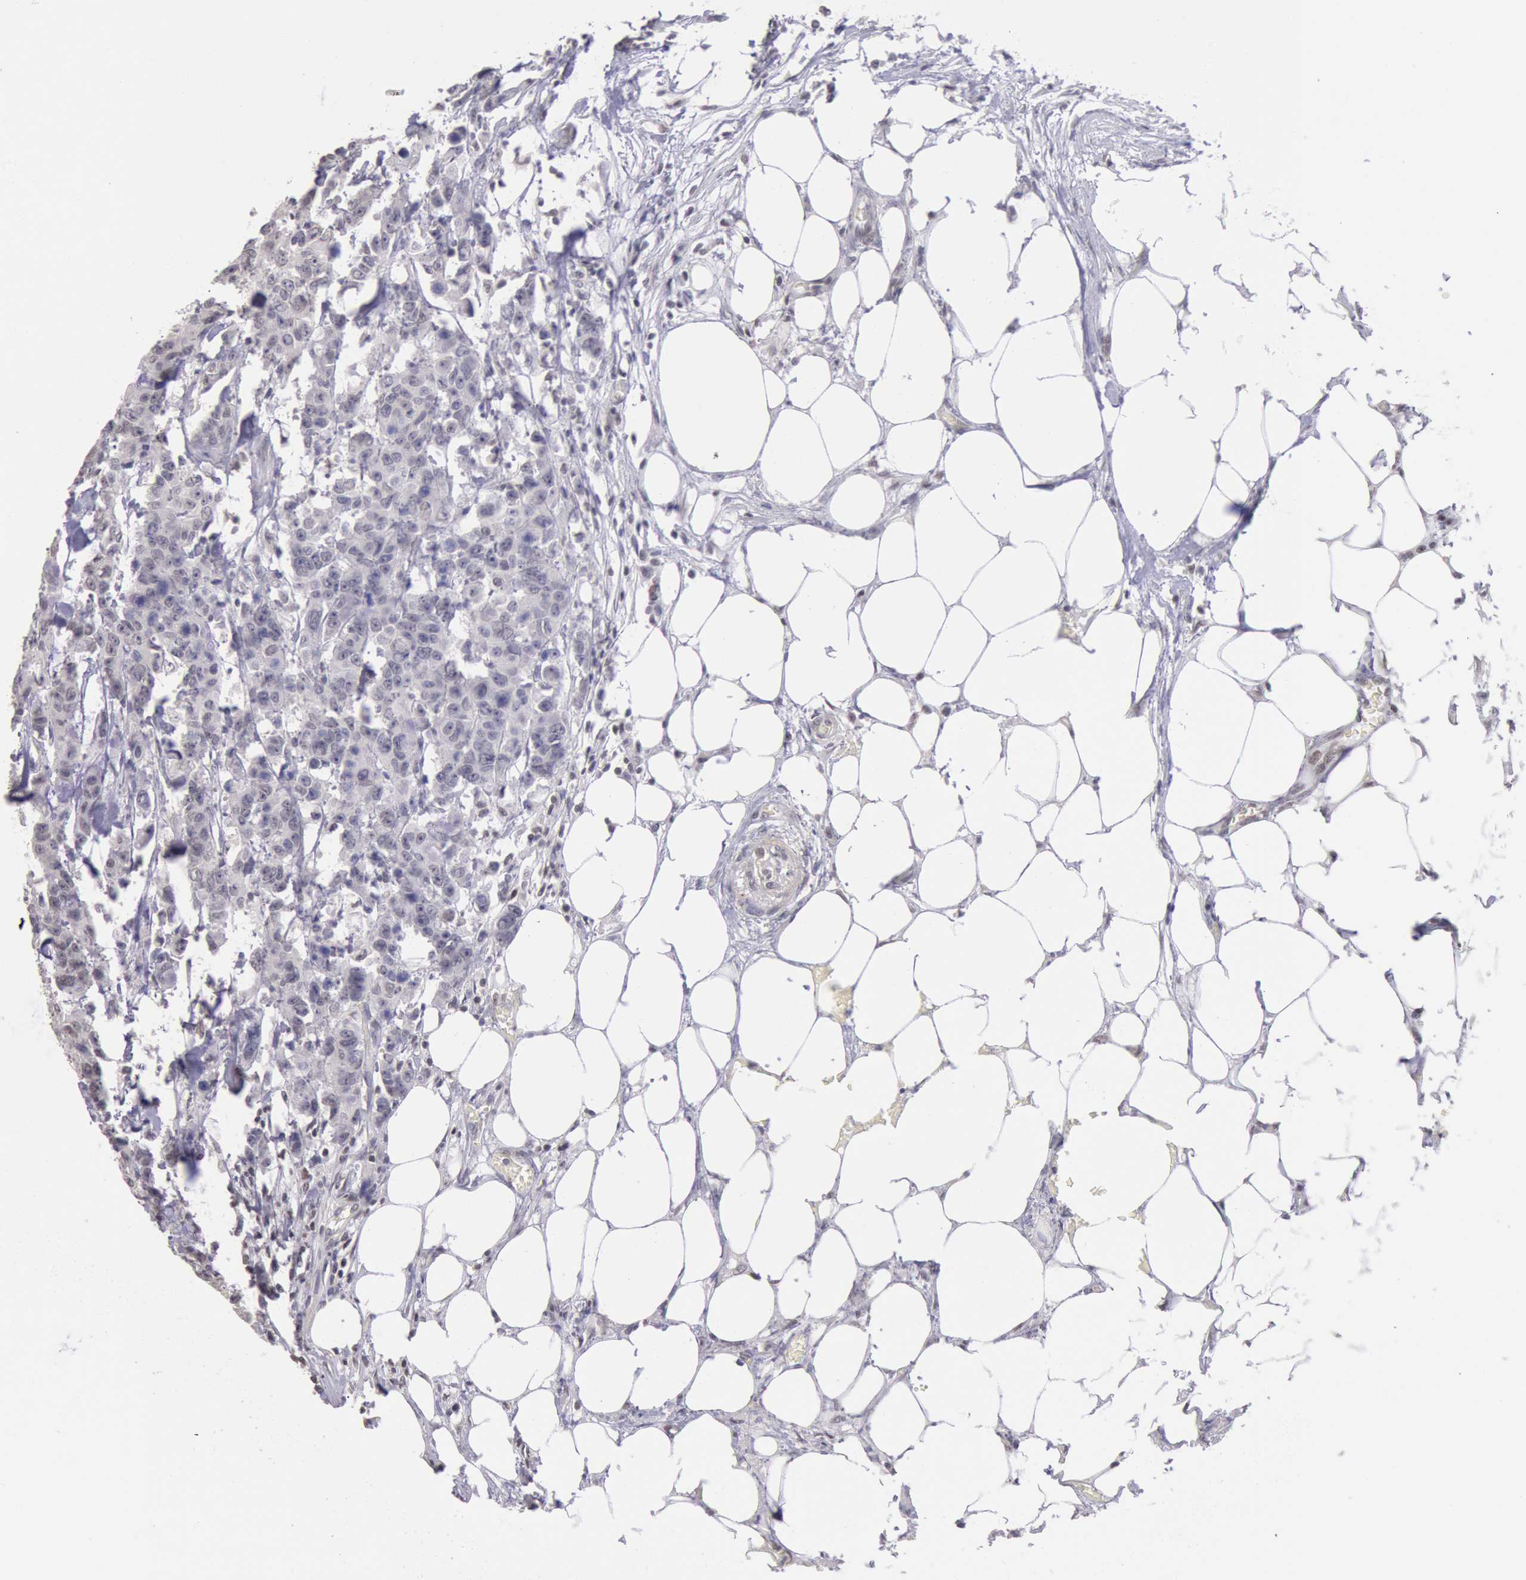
{"staining": {"intensity": "negative", "quantity": "none", "location": "none"}, "tissue": "colorectal cancer", "cell_type": "Tumor cells", "image_type": "cancer", "snomed": [{"axis": "morphology", "description": "Adenocarcinoma, NOS"}, {"axis": "topography", "description": "Colon"}], "caption": "Immunohistochemical staining of colorectal adenocarcinoma shows no significant positivity in tumor cells.", "gene": "MYH7", "patient": {"sex": "female", "age": 86}}